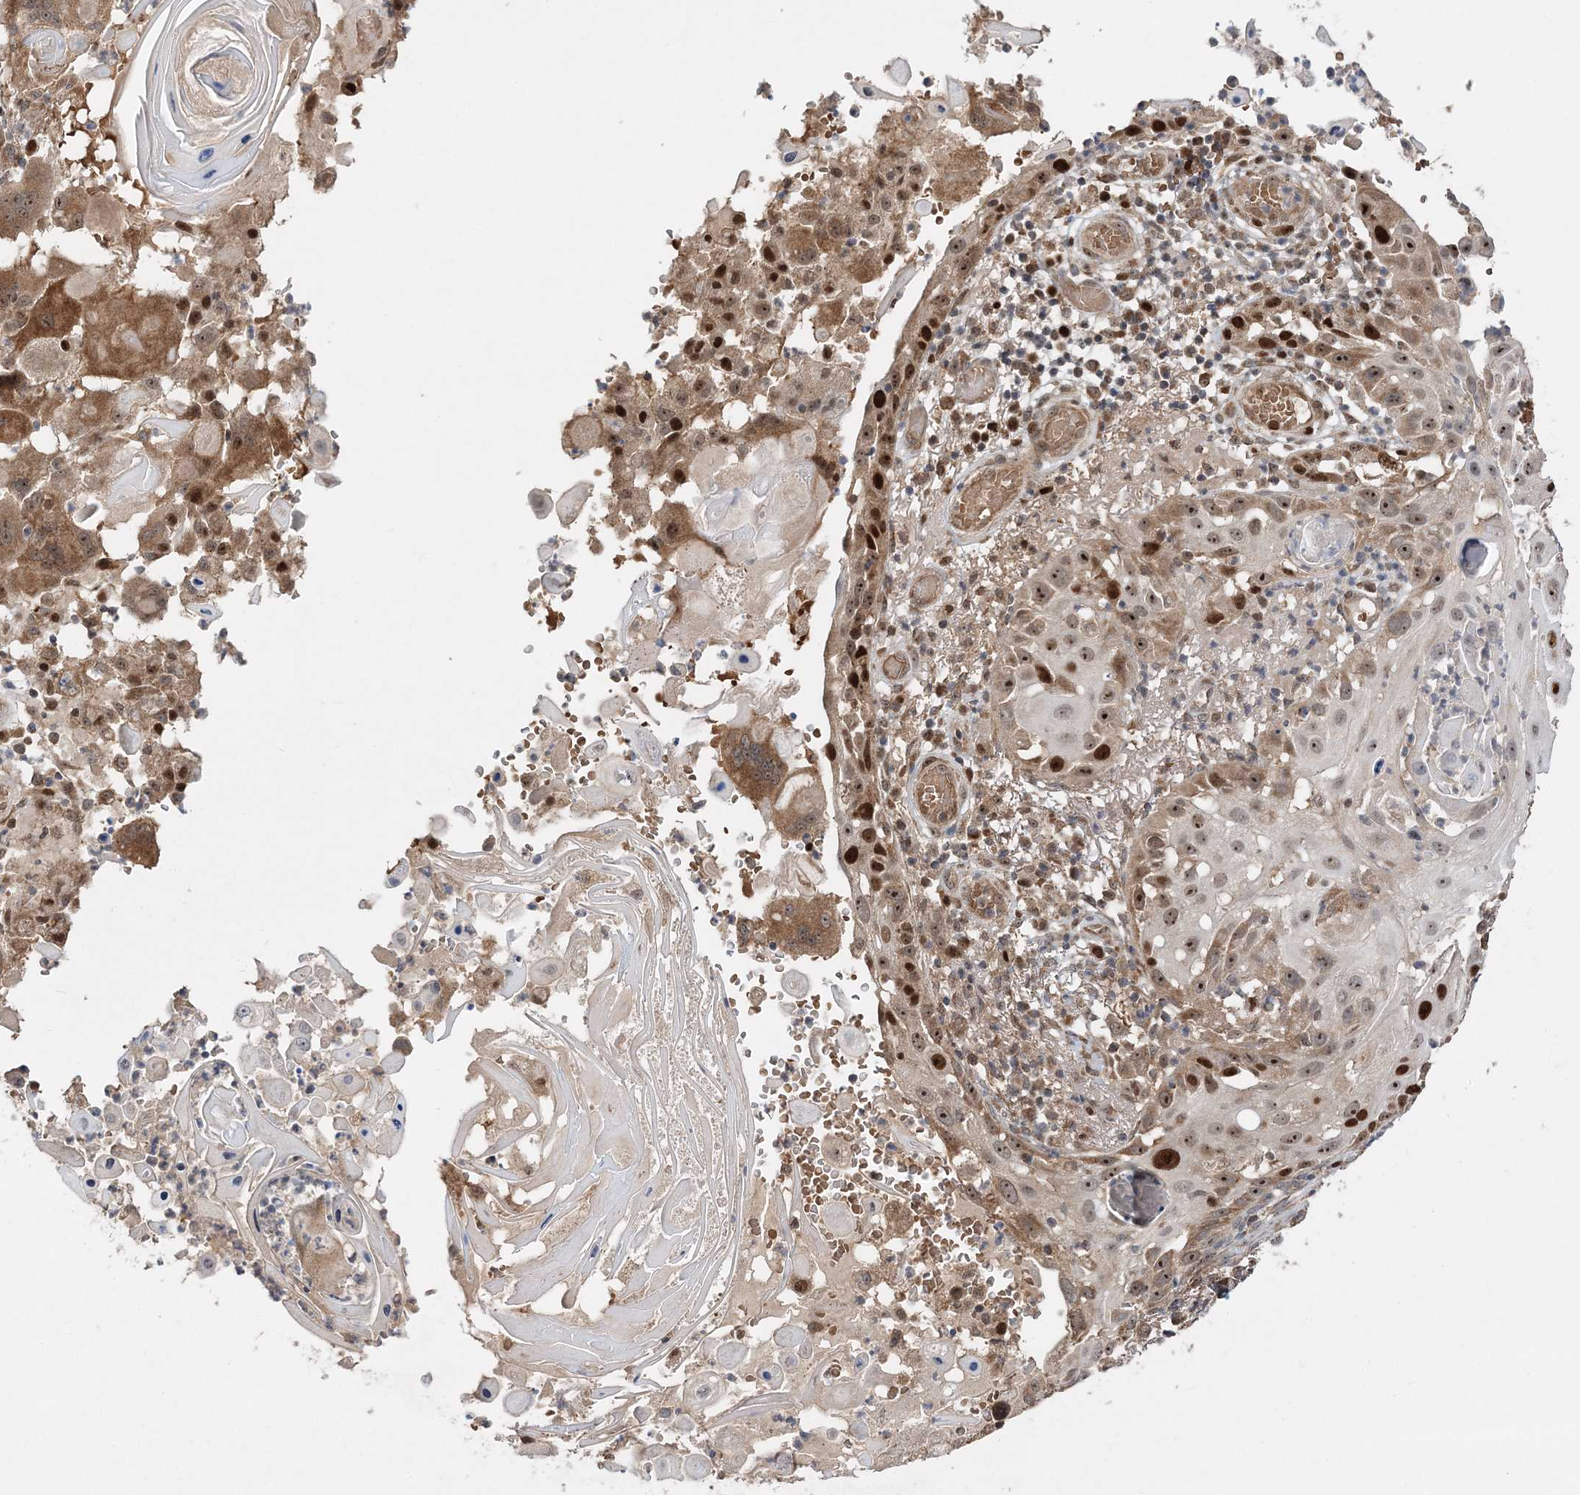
{"staining": {"intensity": "moderate", "quantity": "25%-75%", "location": "cytoplasmic/membranous,nuclear"}, "tissue": "skin cancer", "cell_type": "Tumor cells", "image_type": "cancer", "snomed": [{"axis": "morphology", "description": "Squamous cell carcinoma, NOS"}, {"axis": "topography", "description": "Skin"}], "caption": "Protein expression analysis of squamous cell carcinoma (skin) demonstrates moderate cytoplasmic/membranous and nuclear positivity in approximately 25%-75% of tumor cells.", "gene": "KIF4A", "patient": {"sex": "female", "age": 44}}